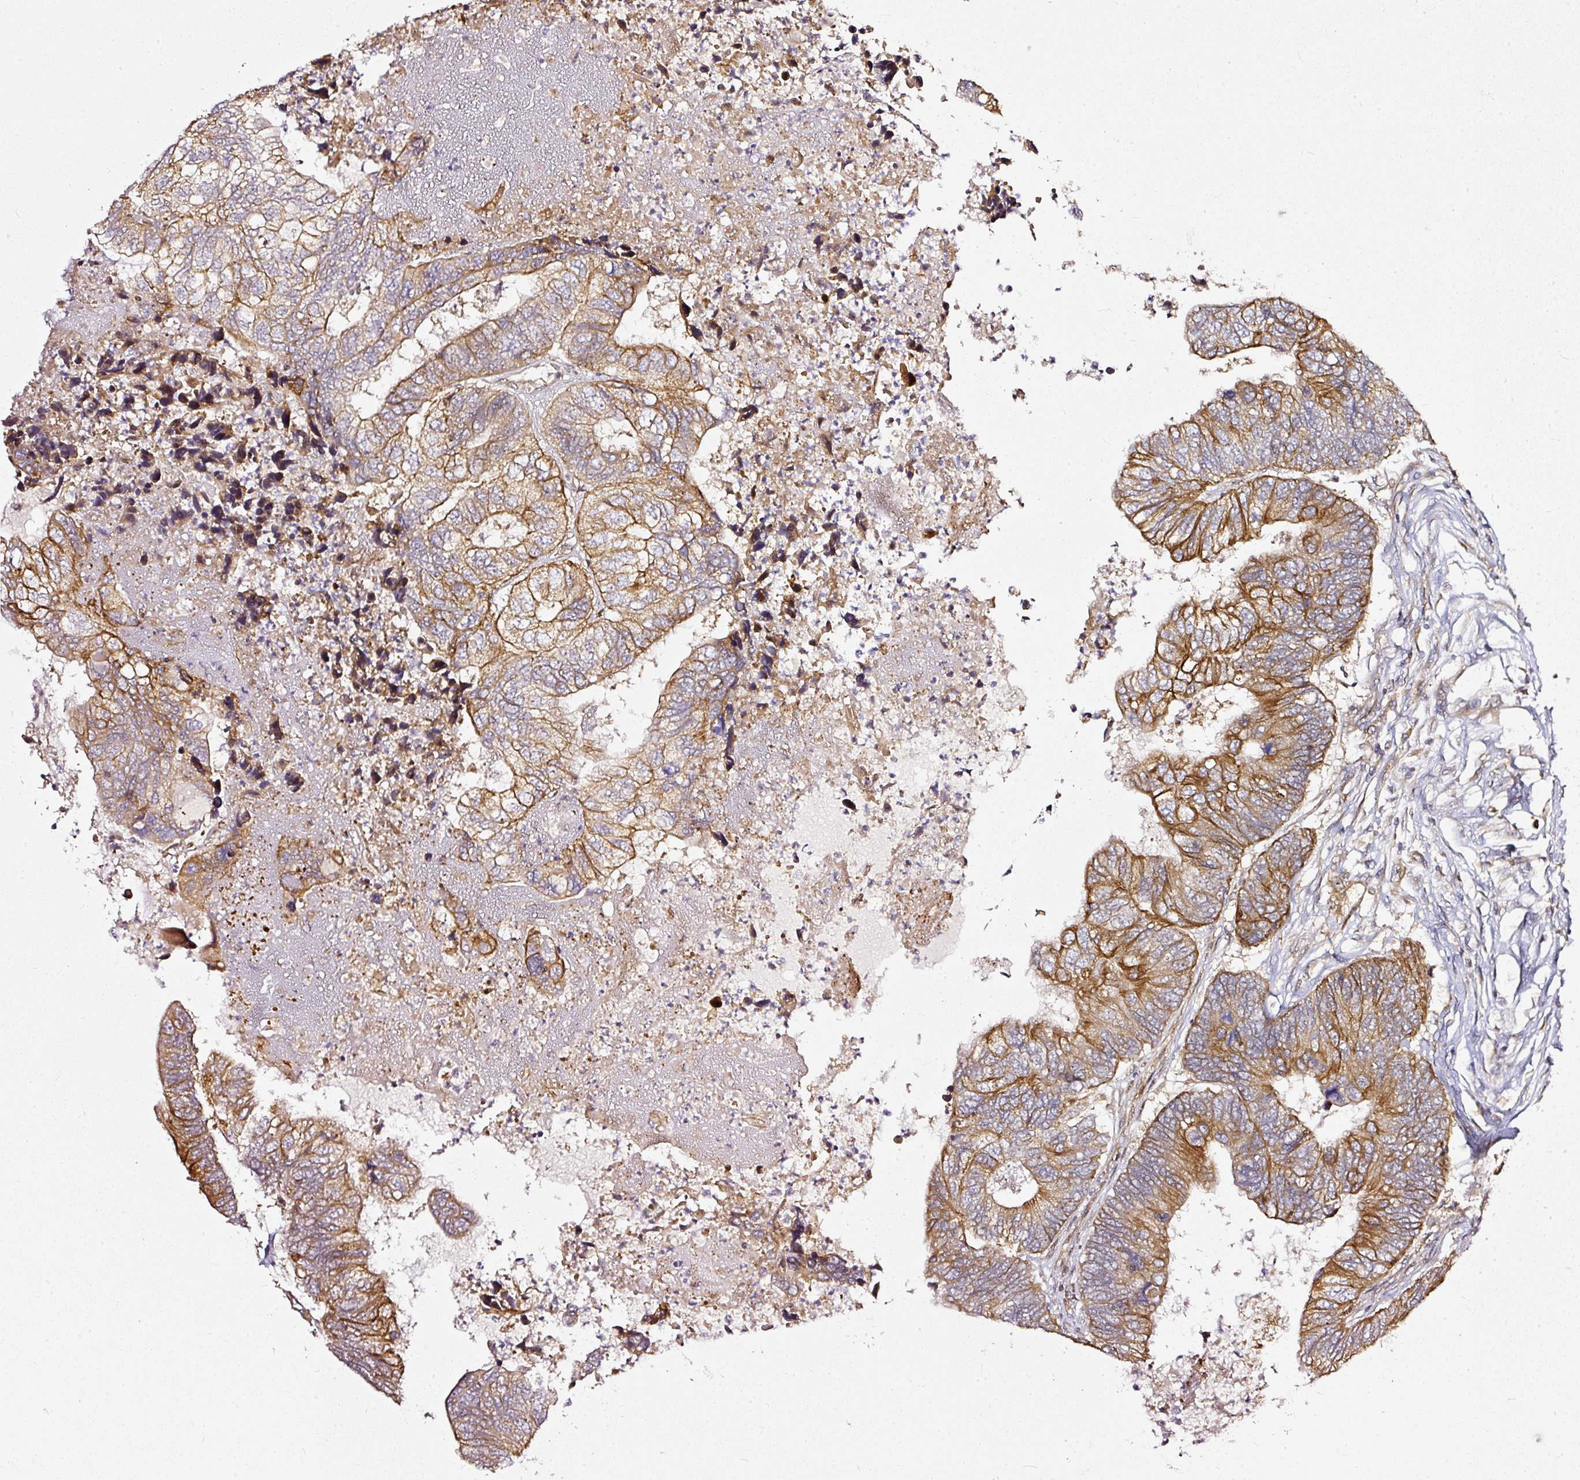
{"staining": {"intensity": "strong", "quantity": "25%-75%", "location": "cytoplasmic/membranous"}, "tissue": "colorectal cancer", "cell_type": "Tumor cells", "image_type": "cancer", "snomed": [{"axis": "morphology", "description": "Adenocarcinoma, NOS"}, {"axis": "topography", "description": "Colon"}], "caption": "Immunohistochemical staining of human colorectal adenocarcinoma shows high levels of strong cytoplasmic/membranous protein expression in about 25%-75% of tumor cells.", "gene": "MIF4GD", "patient": {"sex": "female", "age": 67}}